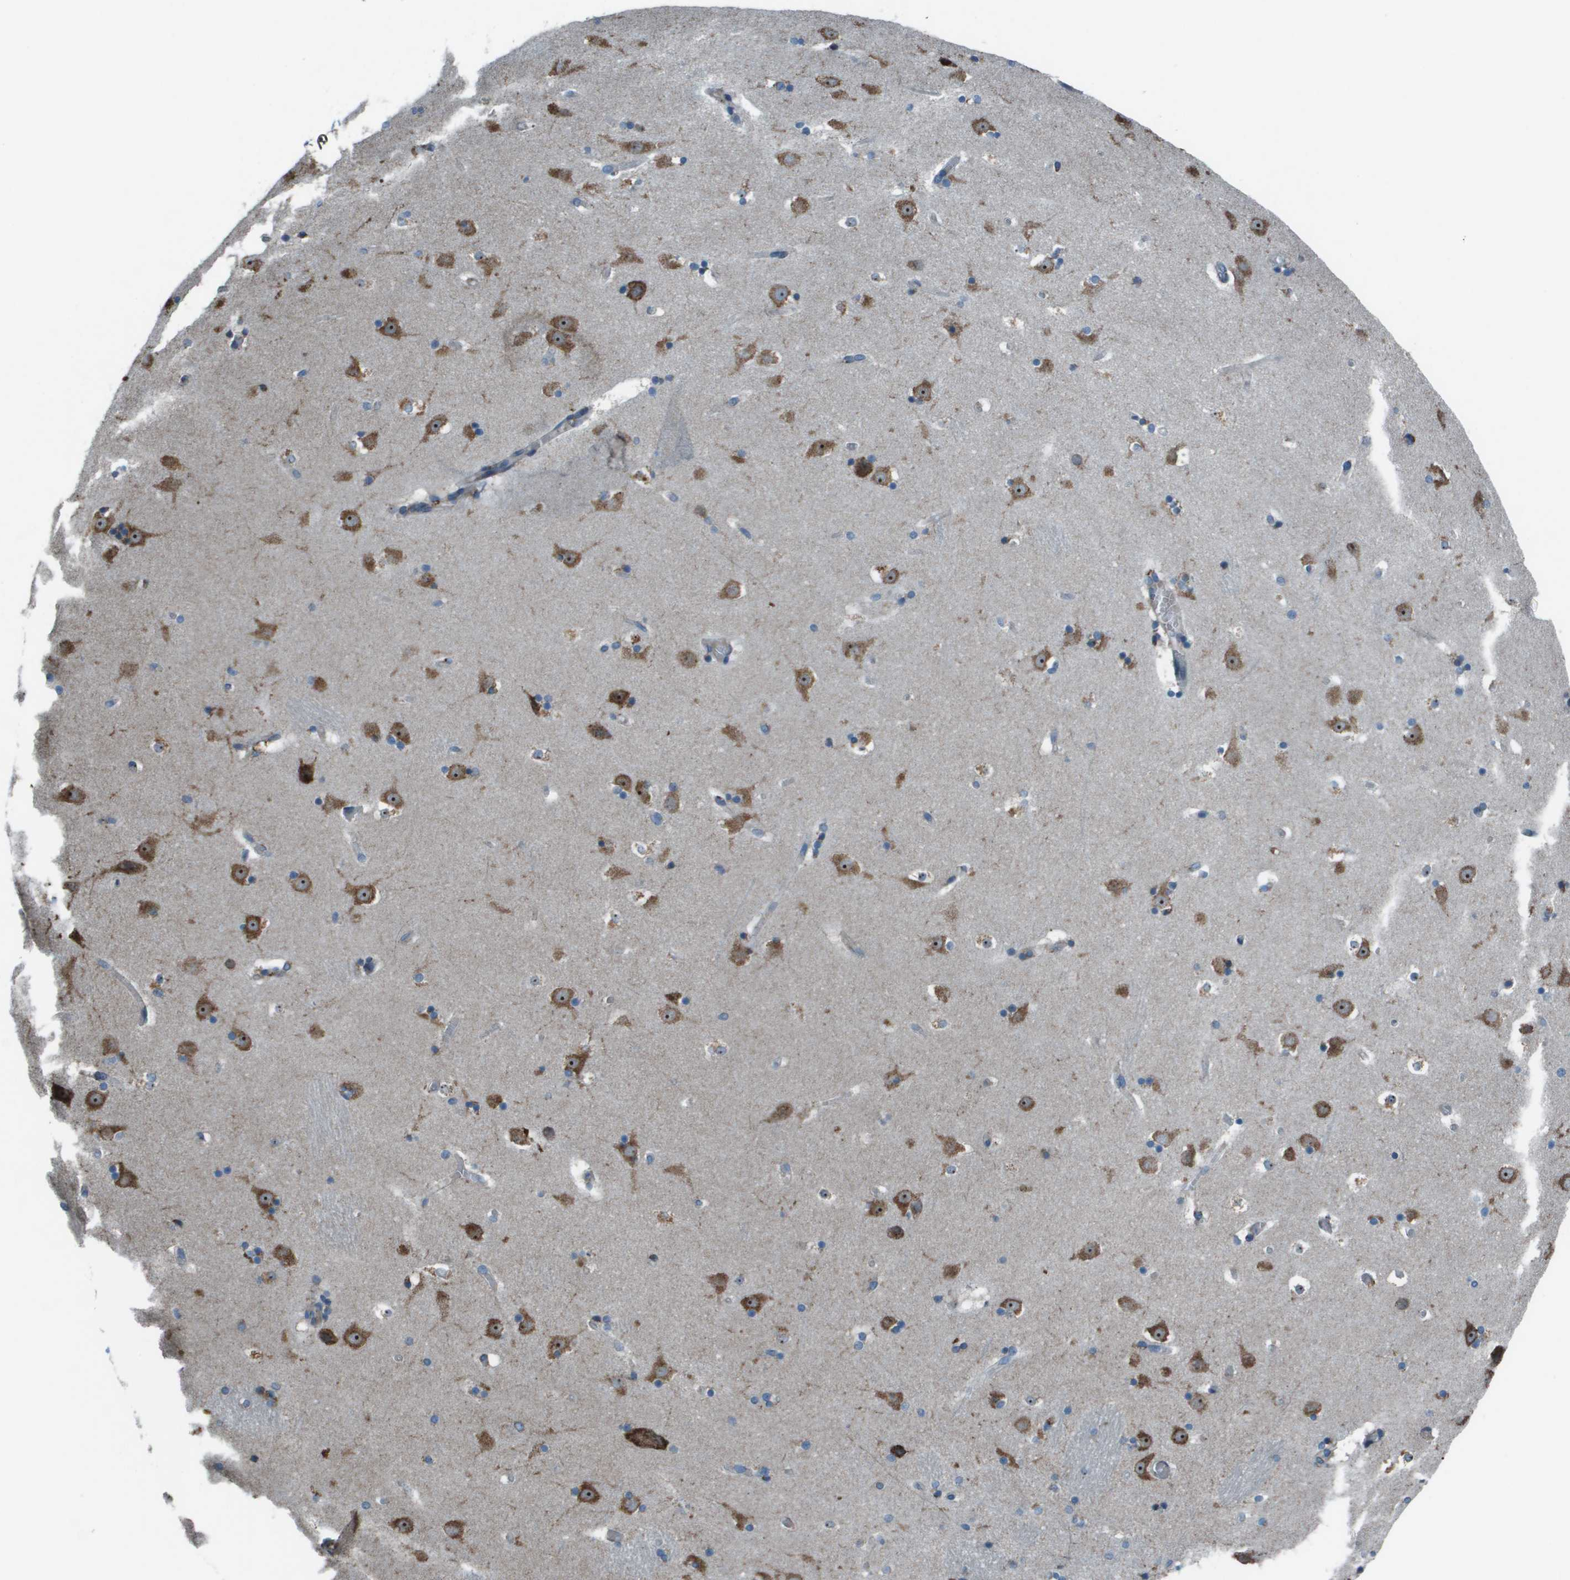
{"staining": {"intensity": "moderate", "quantity": "<25%", "location": "cytoplasmic/membranous"}, "tissue": "caudate", "cell_type": "Glial cells", "image_type": "normal", "snomed": [{"axis": "morphology", "description": "Normal tissue, NOS"}, {"axis": "topography", "description": "Lateral ventricle wall"}], "caption": "Caudate stained for a protein shows moderate cytoplasmic/membranous positivity in glial cells. (DAB IHC with brightfield microscopy, high magnification).", "gene": "UTS2", "patient": {"sex": "male", "age": 45}}